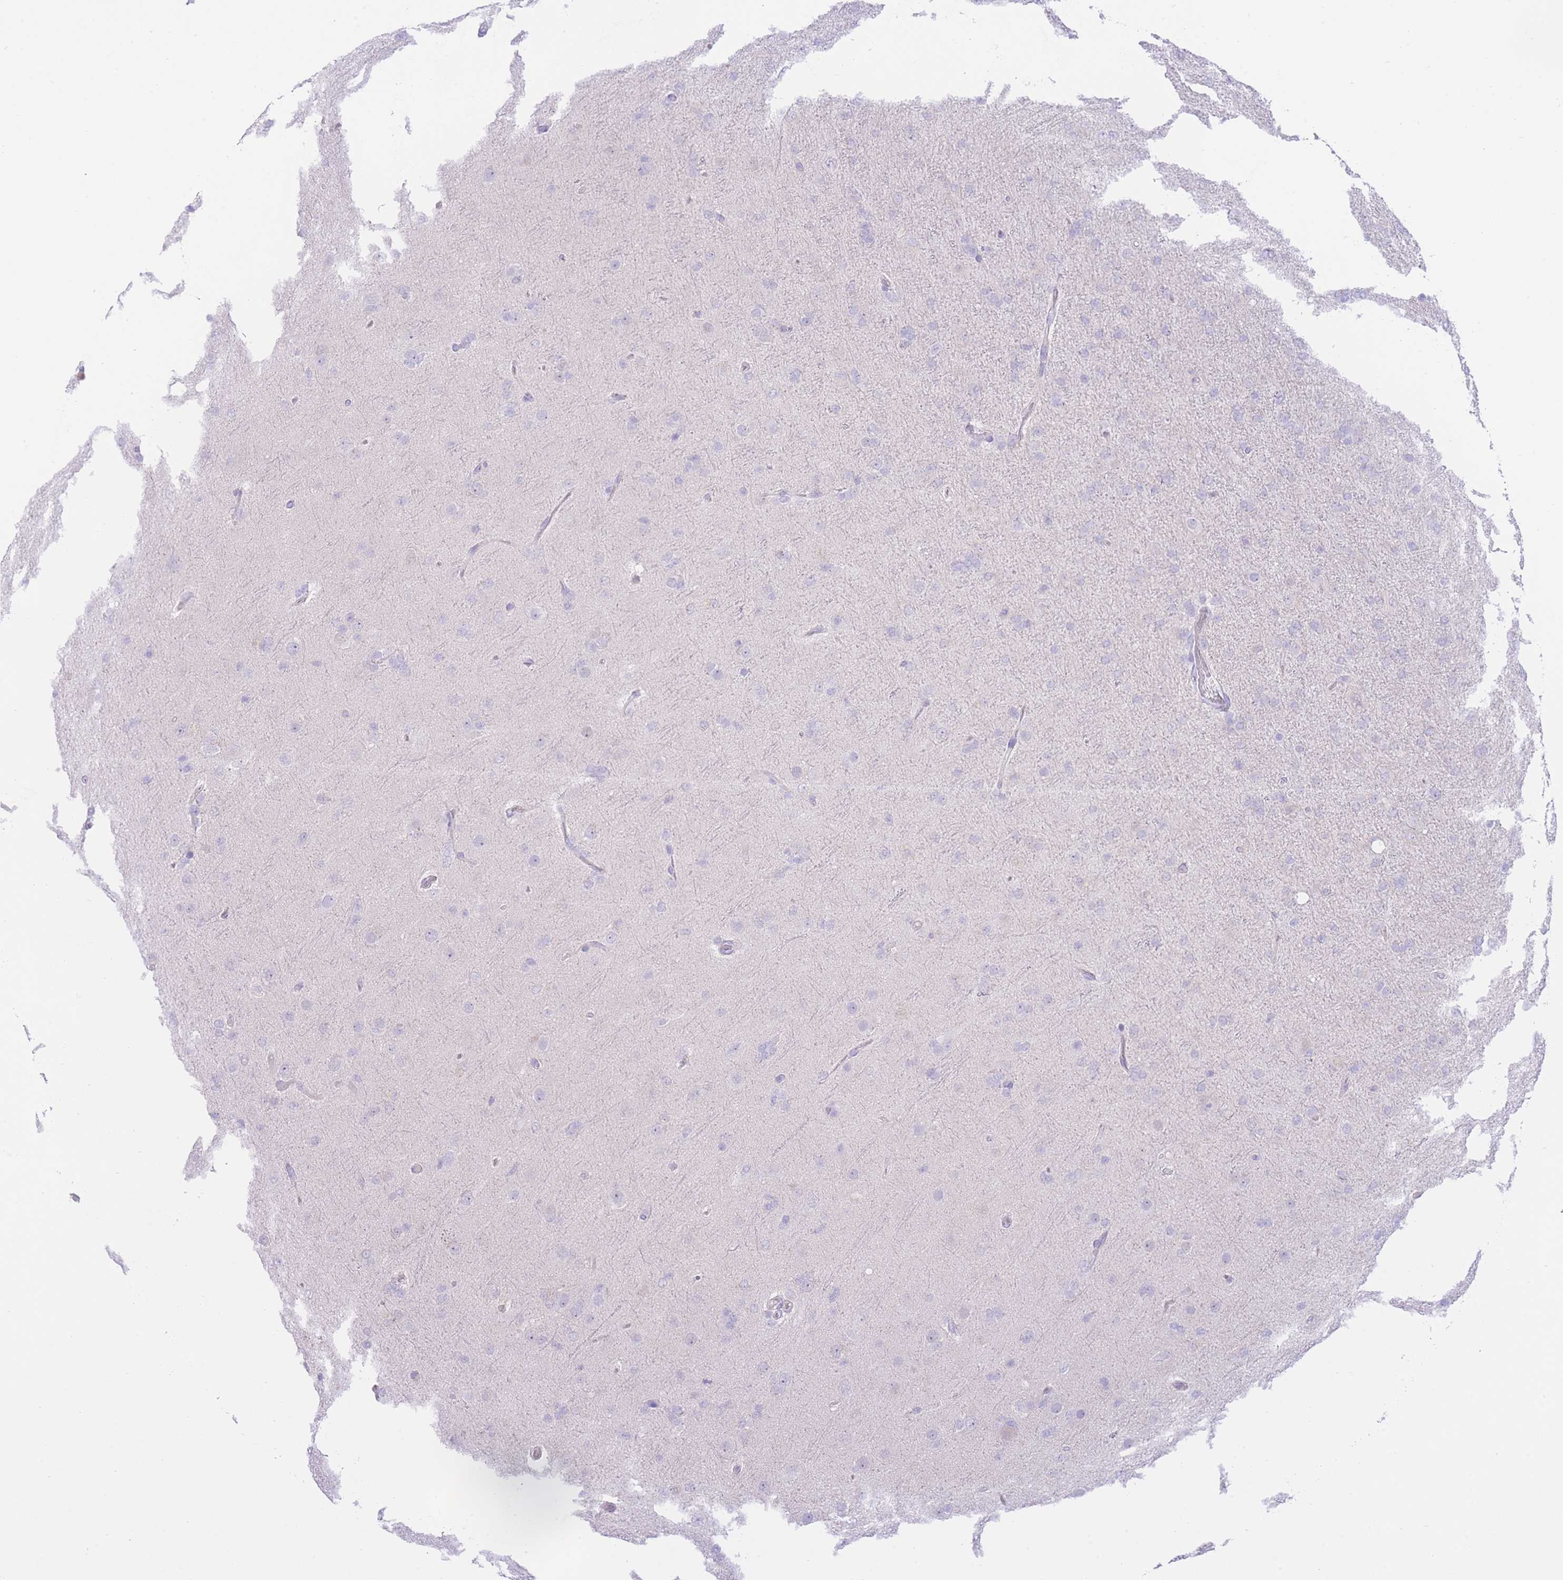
{"staining": {"intensity": "negative", "quantity": "none", "location": "none"}, "tissue": "glioma", "cell_type": "Tumor cells", "image_type": "cancer", "snomed": [{"axis": "morphology", "description": "Glioma, malignant, Low grade"}, {"axis": "topography", "description": "Brain"}], "caption": "Immunohistochemistry photomicrograph of low-grade glioma (malignant) stained for a protein (brown), which demonstrates no expression in tumor cells.", "gene": "ZNF212", "patient": {"sex": "male", "age": 65}}